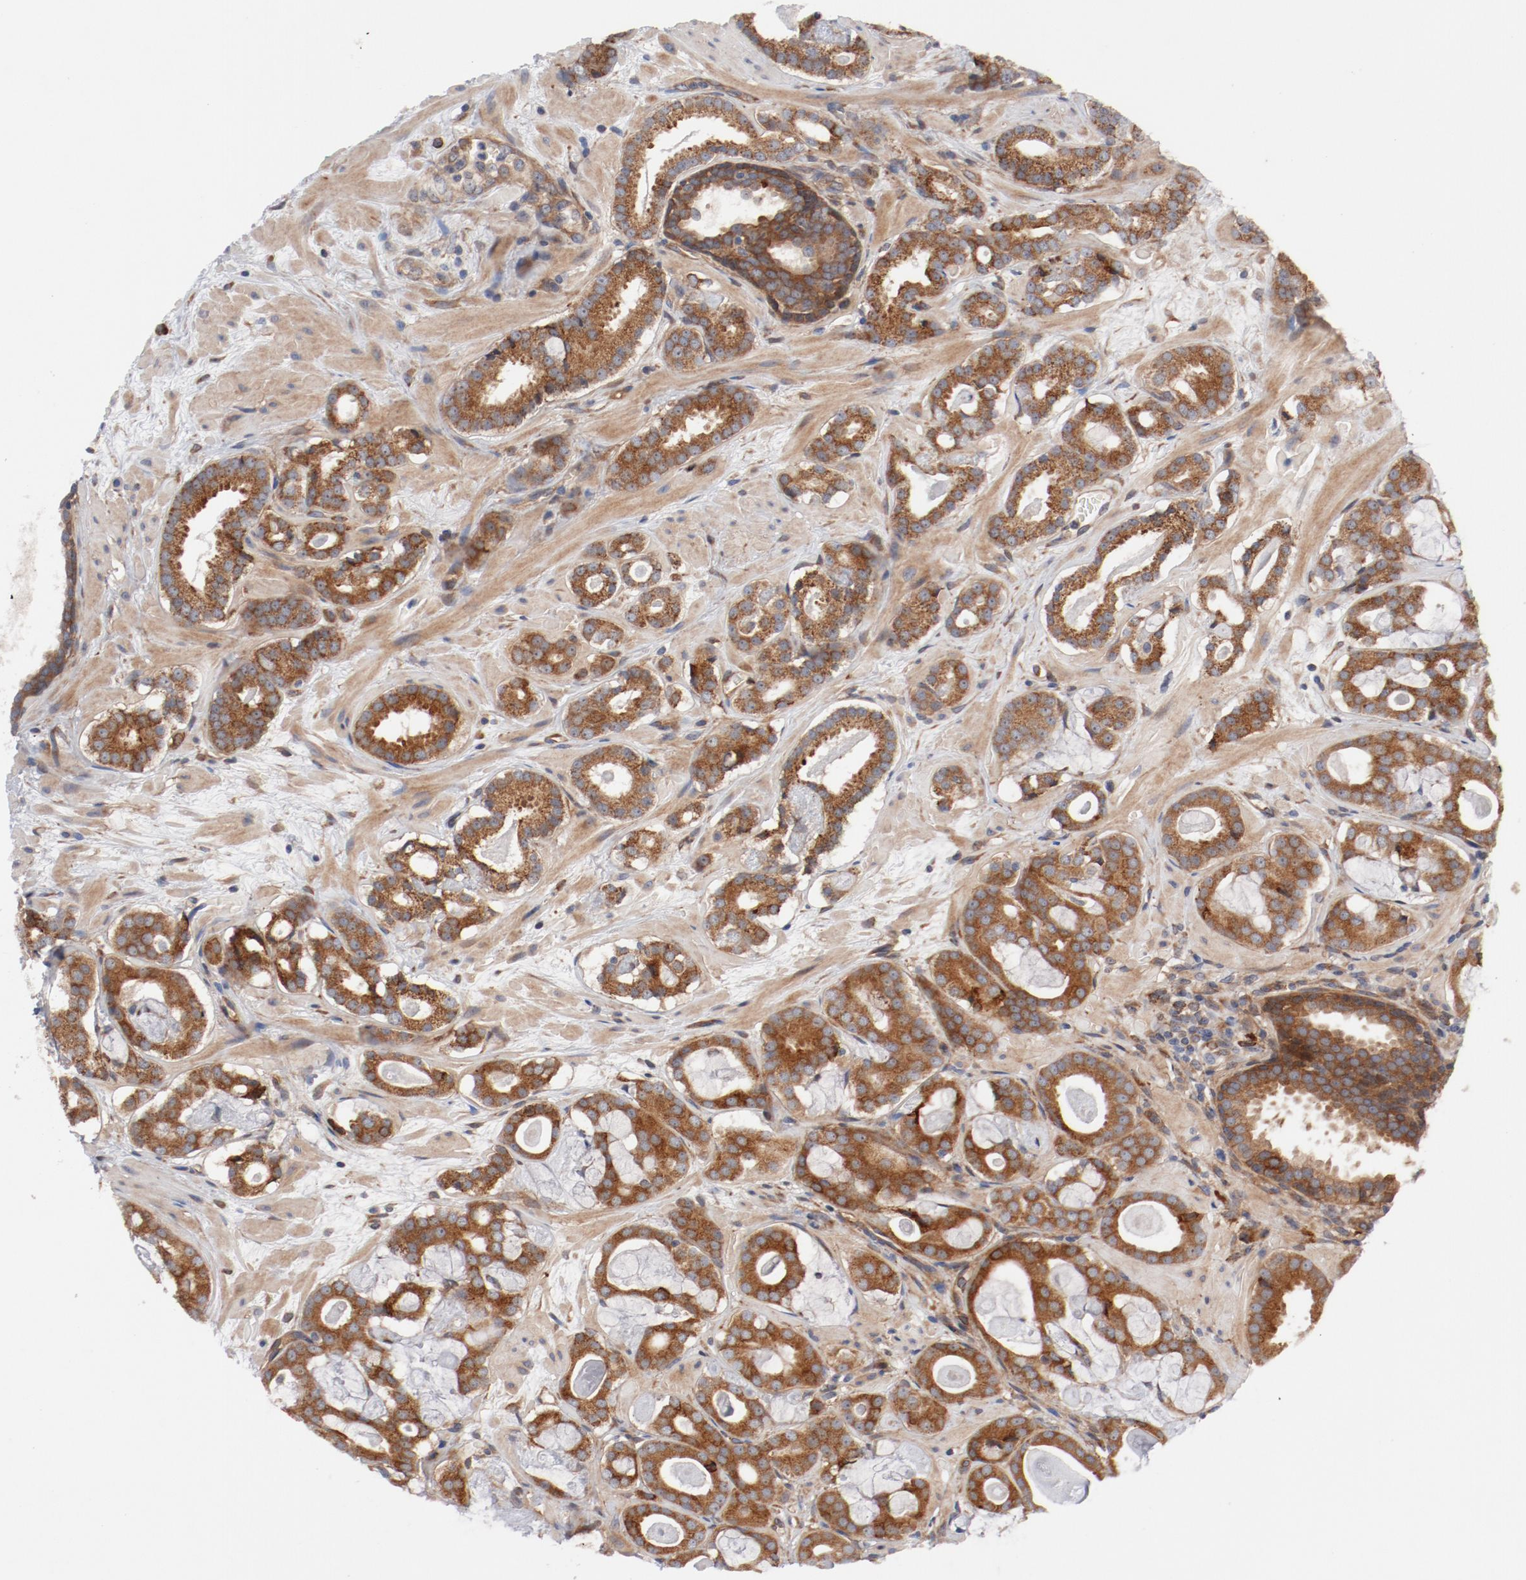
{"staining": {"intensity": "moderate", "quantity": ">75%", "location": "cytoplasmic/membranous"}, "tissue": "prostate cancer", "cell_type": "Tumor cells", "image_type": "cancer", "snomed": [{"axis": "morphology", "description": "Adenocarcinoma, Low grade"}, {"axis": "topography", "description": "Prostate"}], "caption": "Immunohistochemical staining of human prostate cancer demonstrates medium levels of moderate cytoplasmic/membranous staining in about >75% of tumor cells.", "gene": "PITPNM2", "patient": {"sex": "male", "age": 57}}